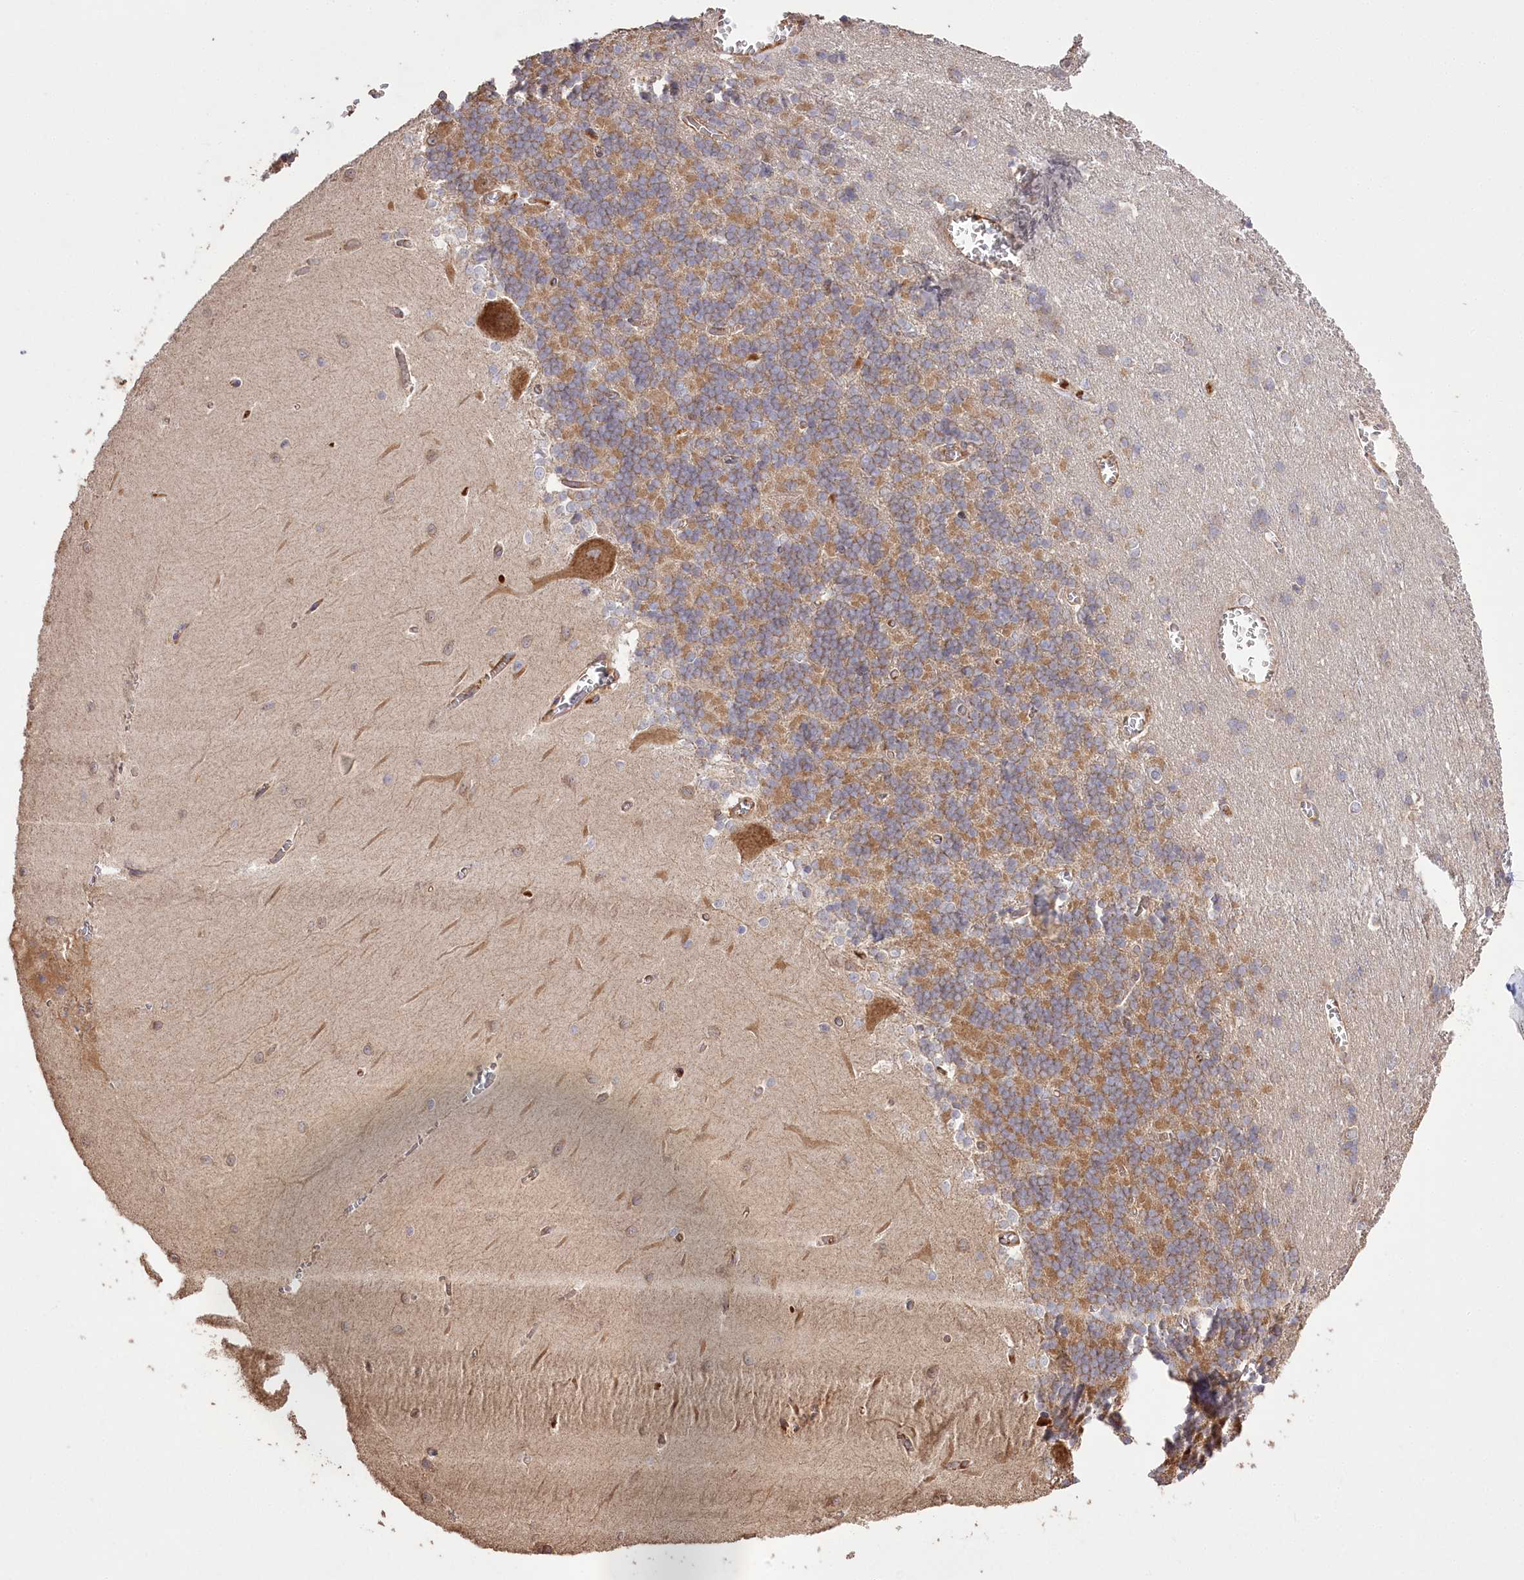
{"staining": {"intensity": "moderate", "quantity": ">75%", "location": "cytoplasmic/membranous"}, "tissue": "cerebellum", "cell_type": "Cells in granular layer", "image_type": "normal", "snomed": [{"axis": "morphology", "description": "Normal tissue, NOS"}, {"axis": "topography", "description": "Cerebellum"}], "caption": "Immunohistochemistry (IHC) of unremarkable human cerebellum exhibits medium levels of moderate cytoplasmic/membranous positivity in about >75% of cells in granular layer.", "gene": "PRSS53", "patient": {"sex": "male", "age": 37}}